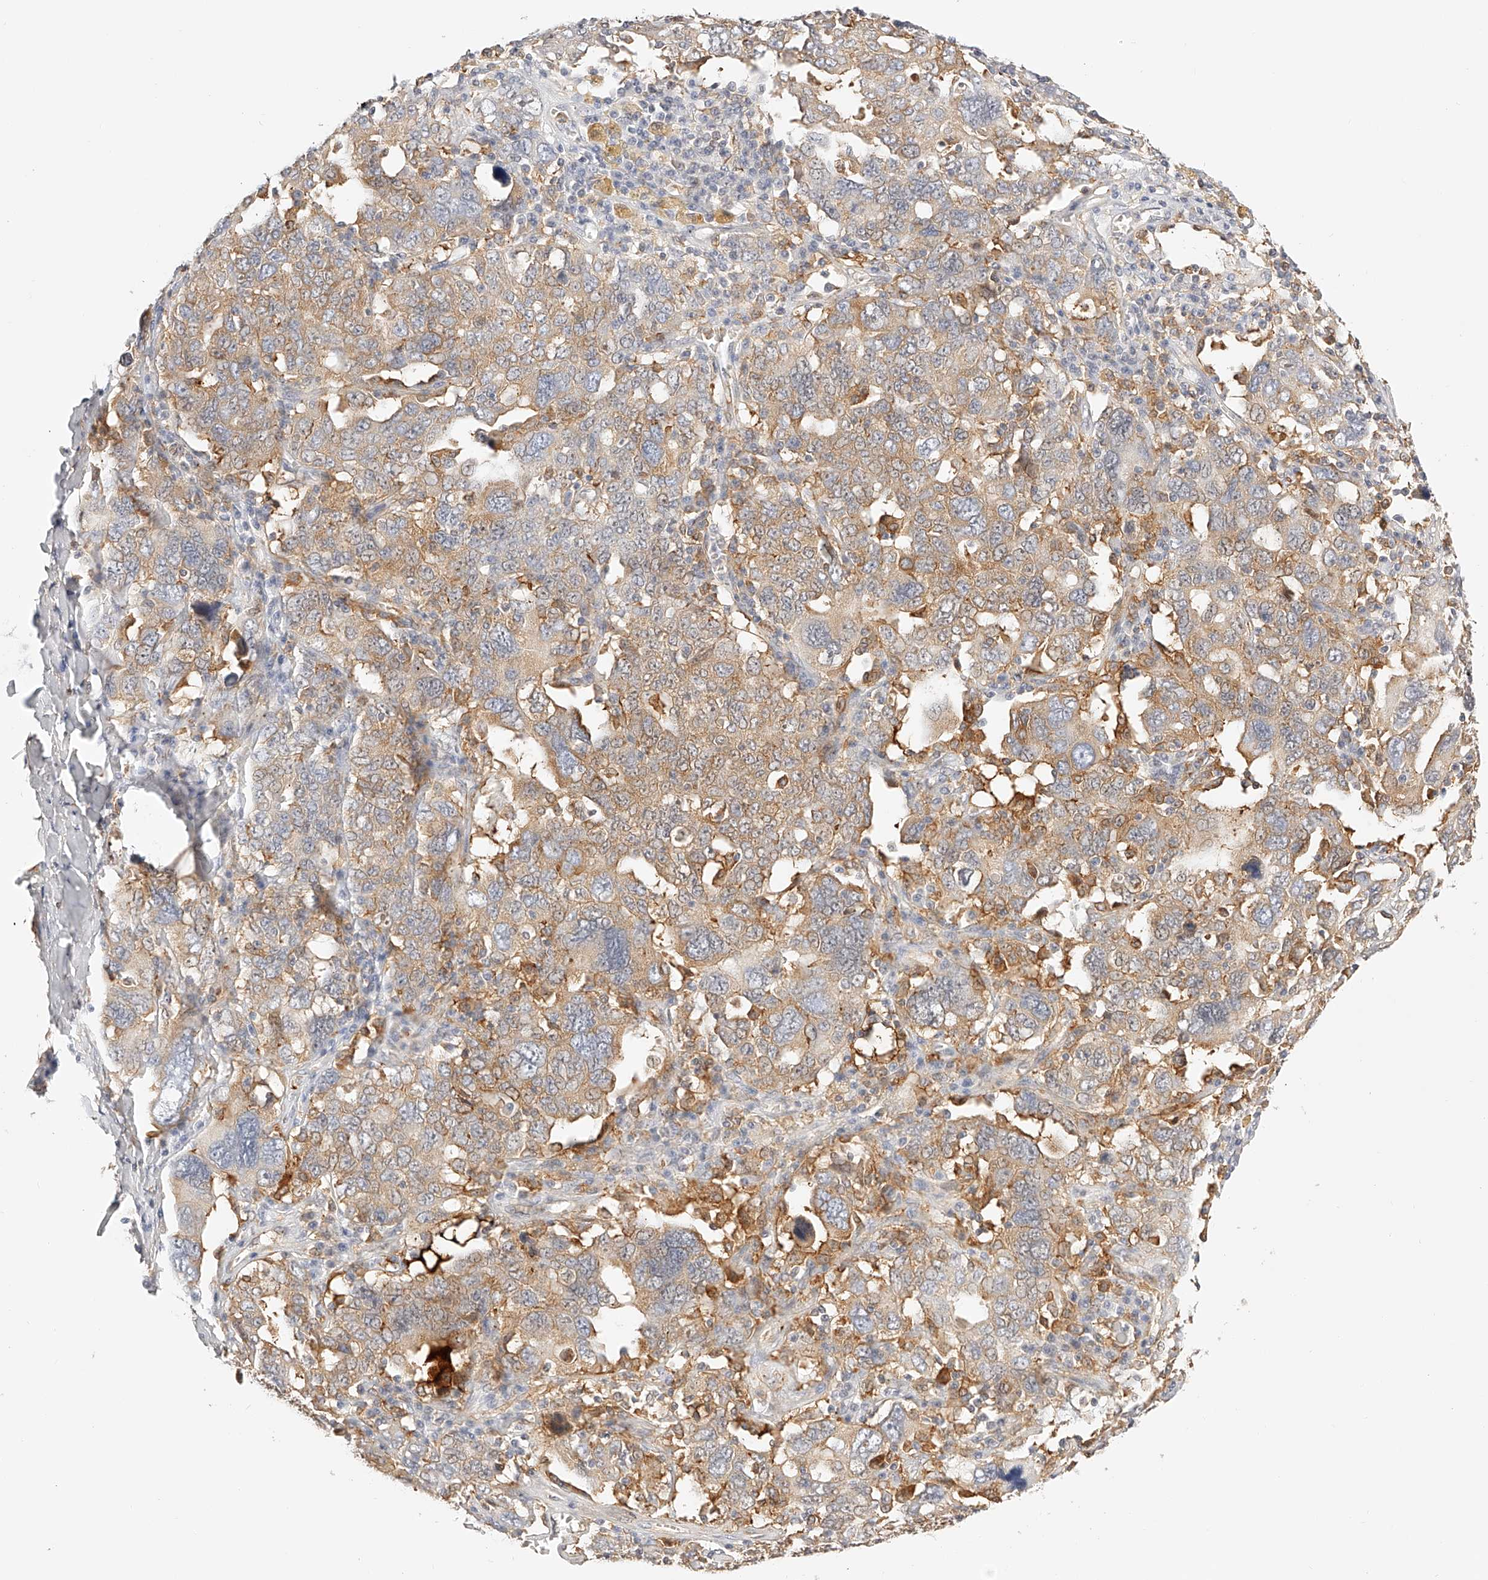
{"staining": {"intensity": "moderate", "quantity": ">75%", "location": "cytoplasmic/membranous"}, "tissue": "ovarian cancer", "cell_type": "Tumor cells", "image_type": "cancer", "snomed": [{"axis": "morphology", "description": "Carcinoma, endometroid"}, {"axis": "topography", "description": "Ovary"}], "caption": "Endometroid carcinoma (ovarian) stained for a protein shows moderate cytoplasmic/membranous positivity in tumor cells. (IHC, brightfield microscopy, high magnification).", "gene": "SYNC", "patient": {"sex": "female", "age": 62}}